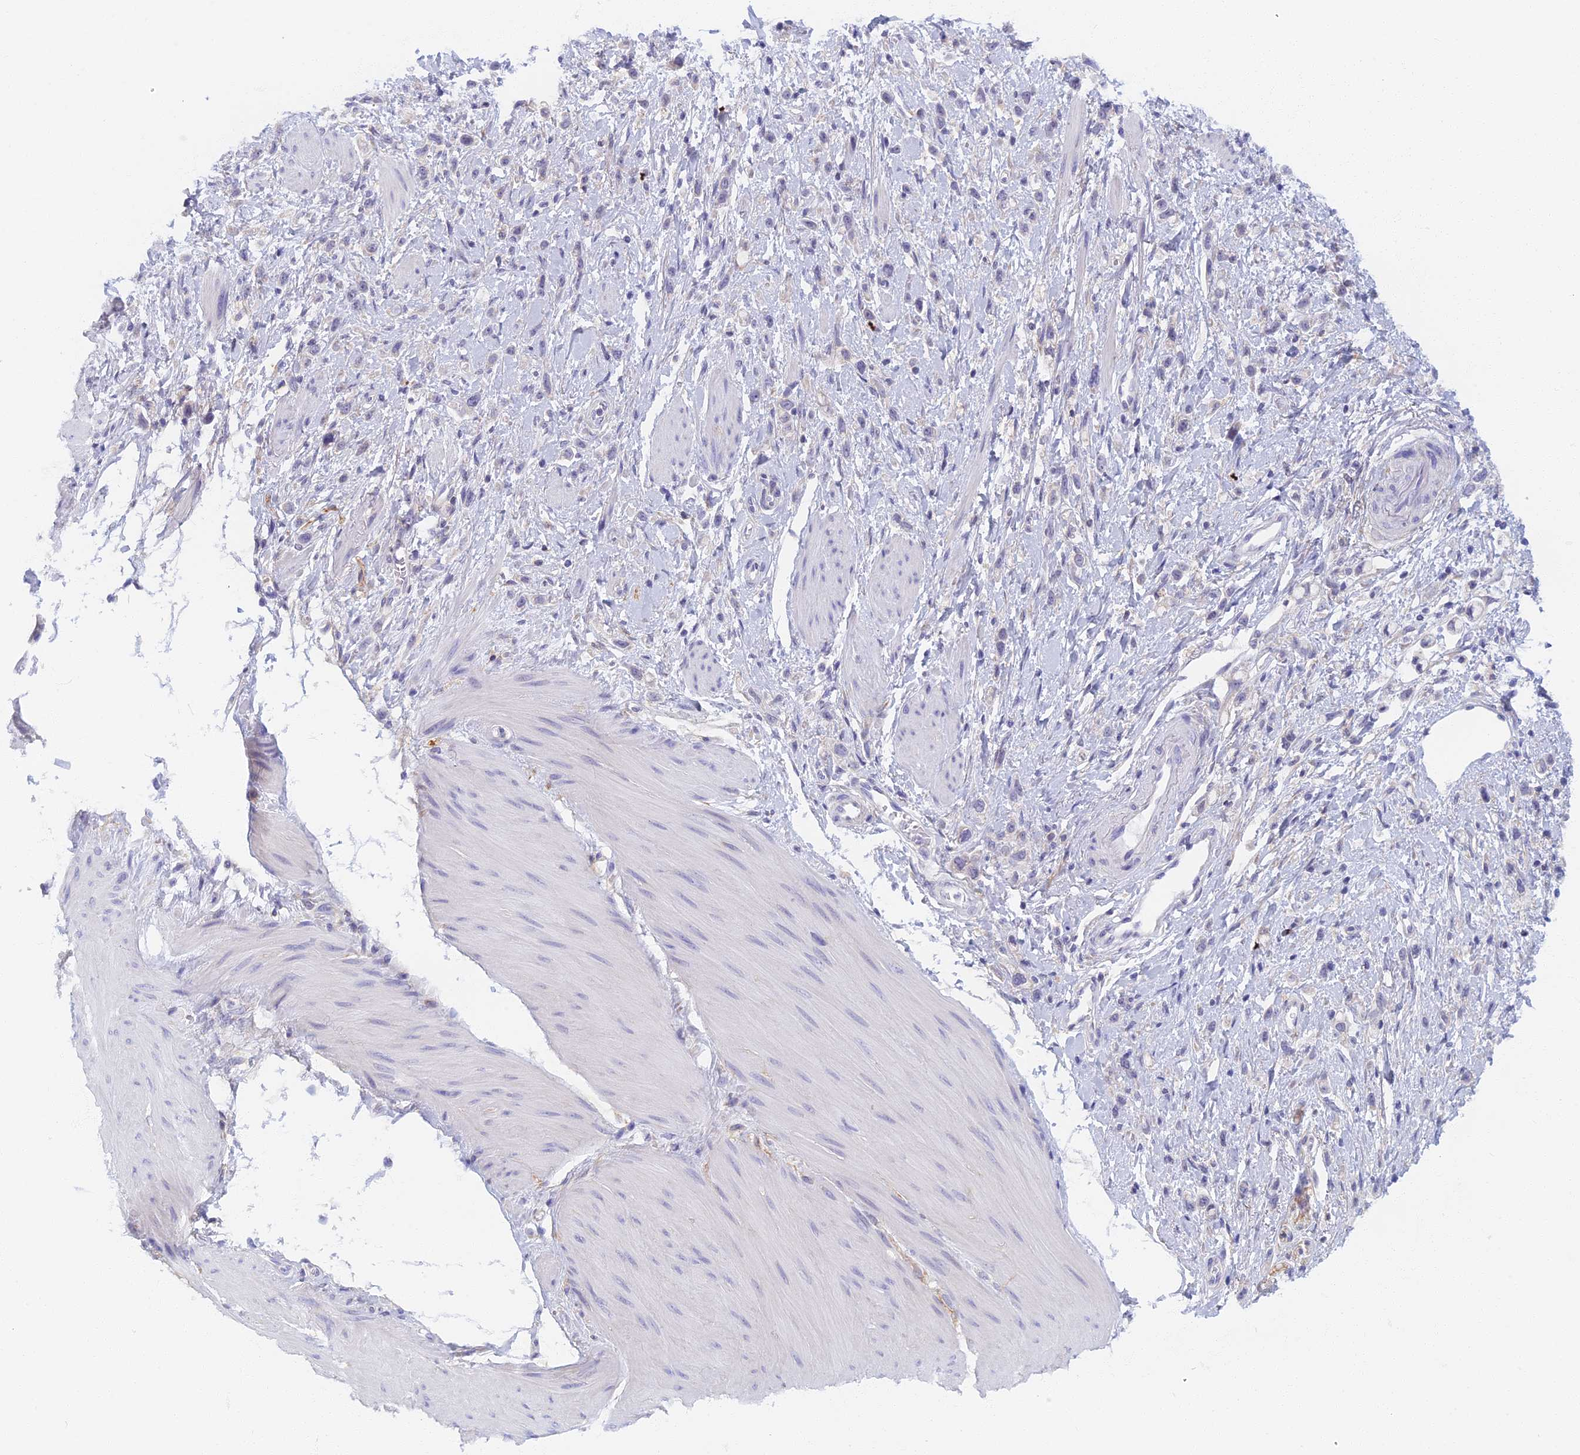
{"staining": {"intensity": "negative", "quantity": "none", "location": "none"}, "tissue": "stomach cancer", "cell_type": "Tumor cells", "image_type": "cancer", "snomed": [{"axis": "morphology", "description": "Adenocarcinoma, NOS"}, {"axis": "topography", "description": "Stomach"}], "caption": "Tumor cells are negative for protein expression in human stomach cancer (adenocarcinoma). (DAB immunohistochemistry, high magnification).", "gene": "DDX51", "patient": {"sex": "female", "age": 65}}